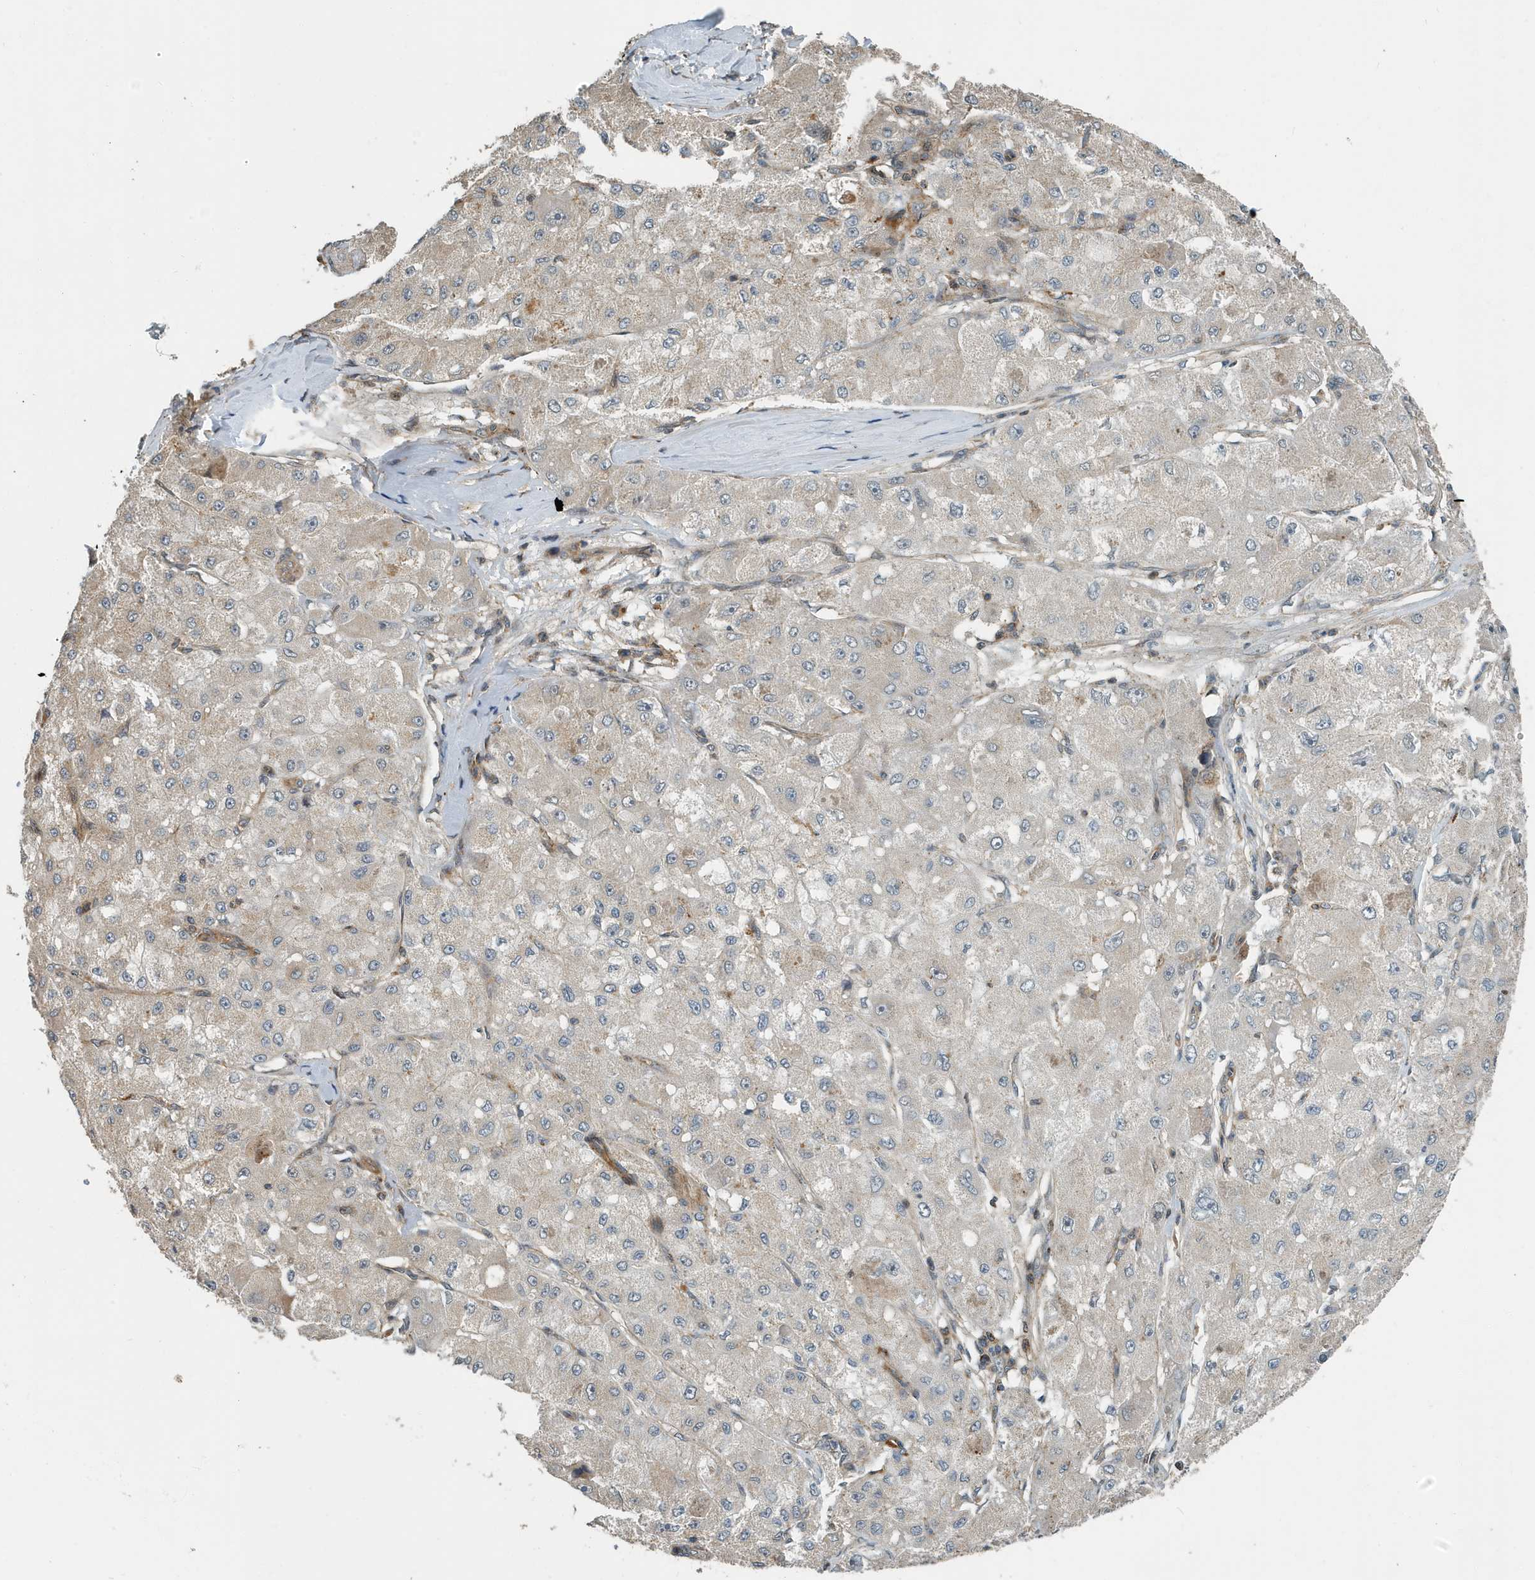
{"staining": {"intensity": "negative", "quantity": "none", "location": "none"}, "tissue": "liver cancer", "cell_type": "Tumor cells", "image_type": "cancer", "snomed": [{"axis": "morphology", "description": "Carcinoma, Hepatocellular, NOS"}, {"axis": "topography", "description": "Liver"}], "caption": "Liver cancer was stained to show a protein in brown. There is no significant positivity in tumor cells.", "gene": "KIF15", "patient": {"sex": "male", "age": 80}}